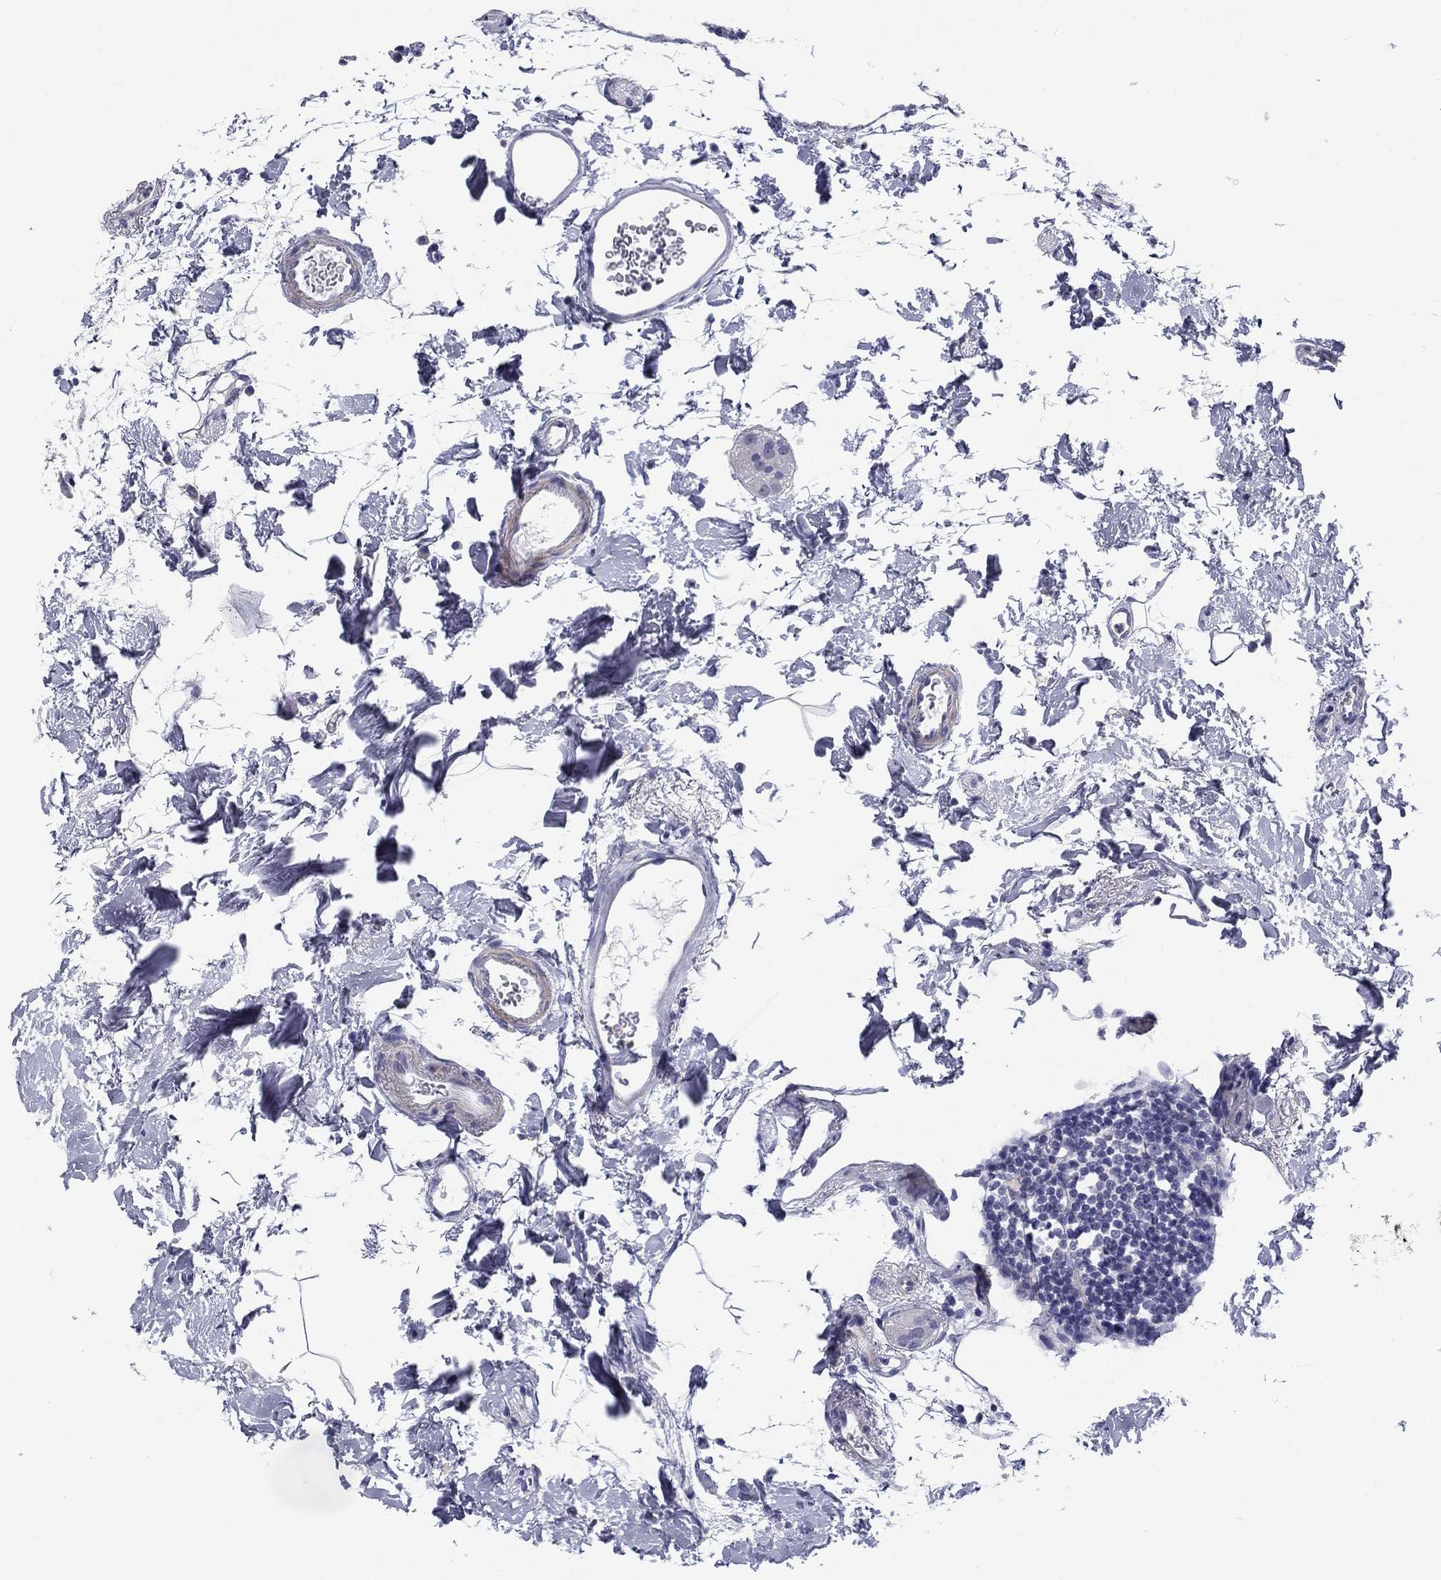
{"staining": {"intensity": "weak", "quantity": "25%-75%", "location": "cytoplasmic/membranous"}, "tissue": "colon", "cell_type": "Endothelial cells", "image_type": "normal", "snomed": [{"axis": "morphology", "description": "Normal tissue, NOS"}, {"axis": "topography", "description": "Colon"}], "caption": "DAB (3,3'-diaminobenzidine) immunohistochemical staining of normal human colon shows weak cytoplasmic/membranous protein staining in approximately 25%-75% of endothelial cells. The staining was performed using DAB (3,3'-diaminobenzidine) to visualize the protein expression in brown, while the nuclei were stained in blue with hematoxylin (Magnification: 20x).", "gene": "TIGD4", "patient": {"sex": "female", "age": 84}}